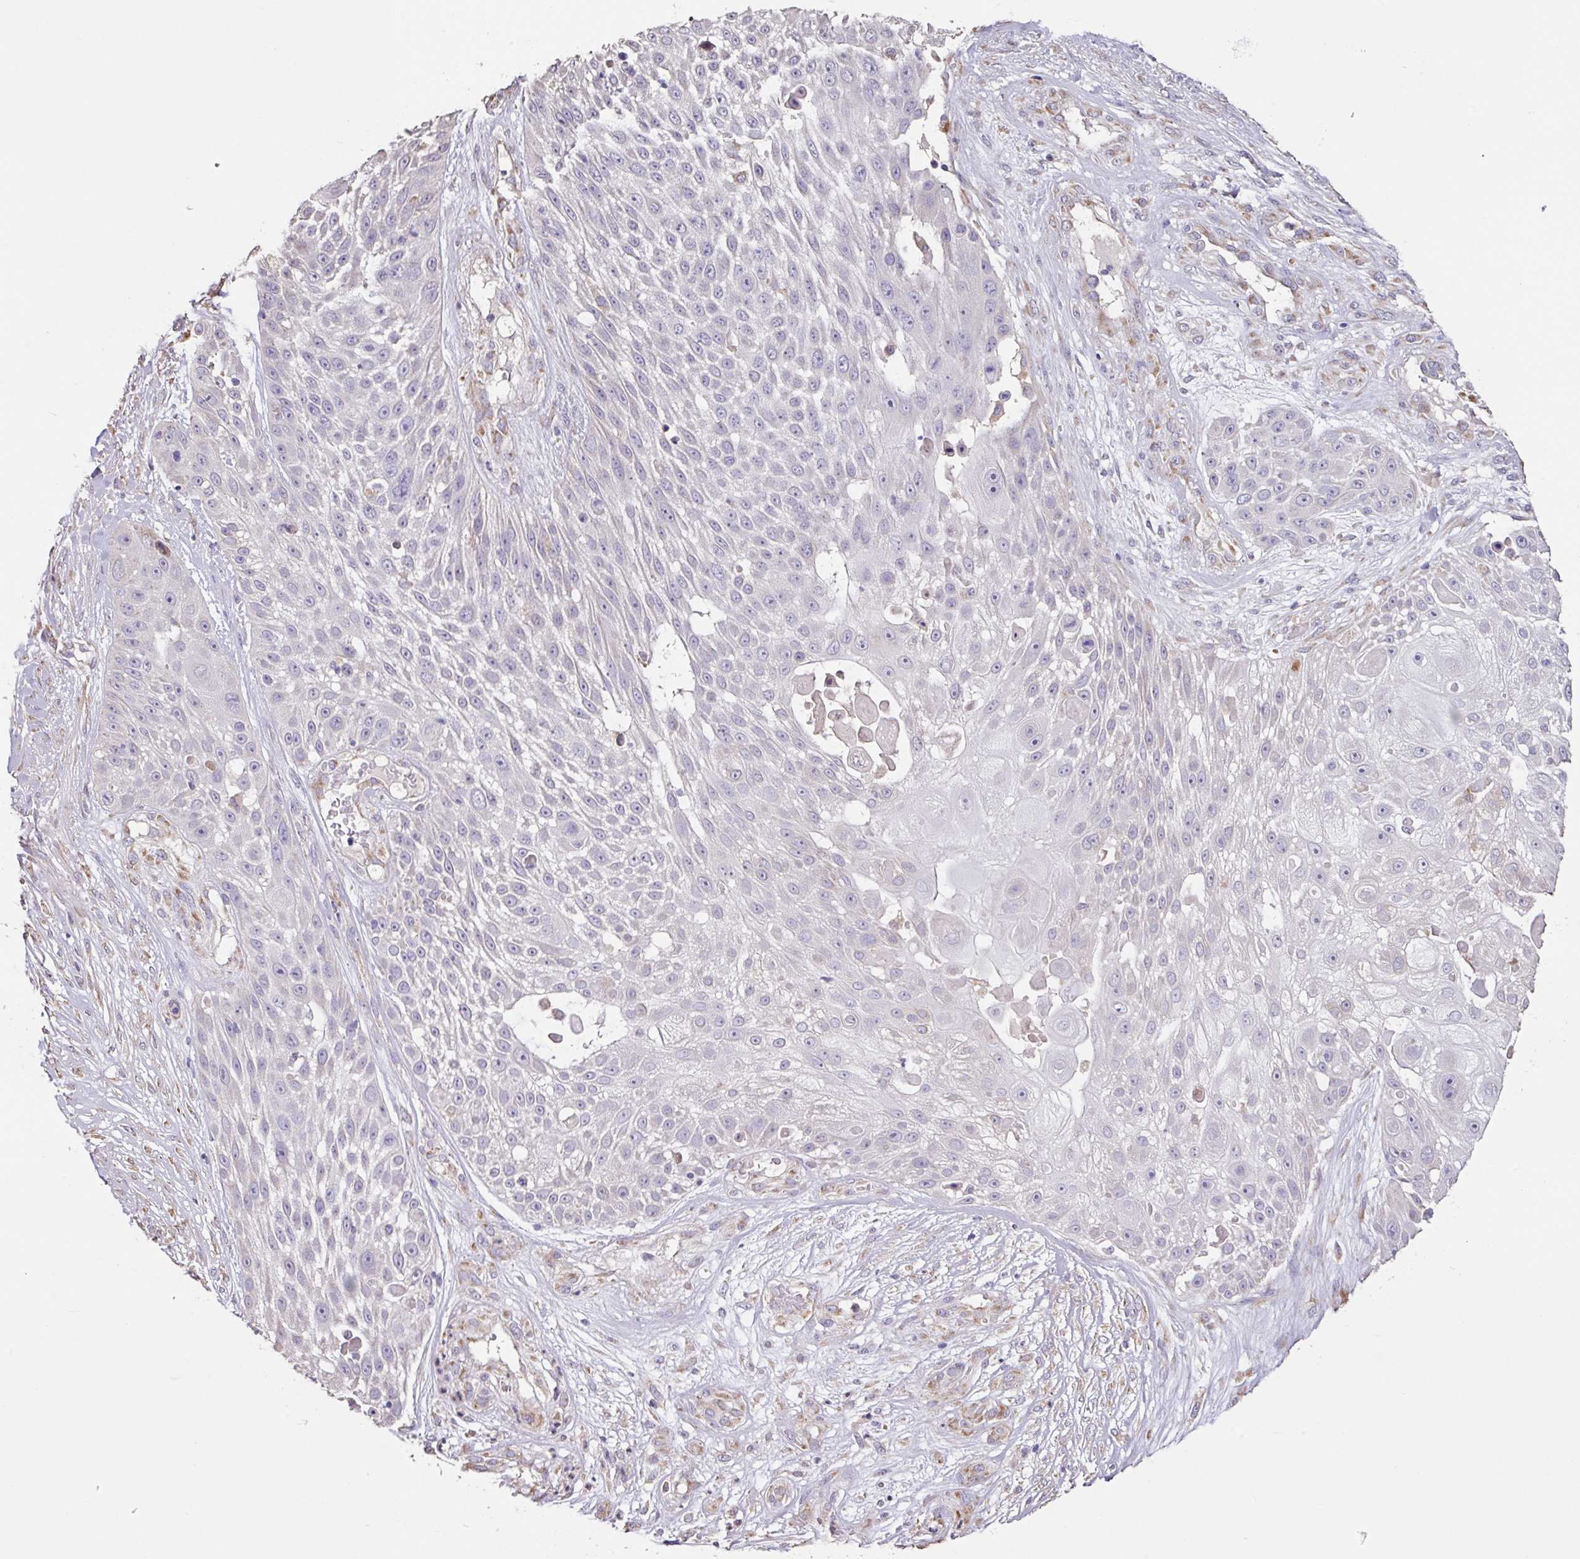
{"staining": {"intensity": "negative", "quantity": "none", "location": "none"}, "tissue": "skin cancer", "cell_type": "Tumor cells", "image_type": "cancer", "snomed": [{"axis": "morphology", "description": "Squamous cell carcinoma, NOS"}, {"axis": "topography", "description": "Skin"}], "caption": "The immunohistochemistry (IHC) image has no significant positivity in tumor cells of skin cancer (squamous cell carcinoma) tissue.", "gene": "ZG16", "patient": {"sex": "female", "age": 86}}